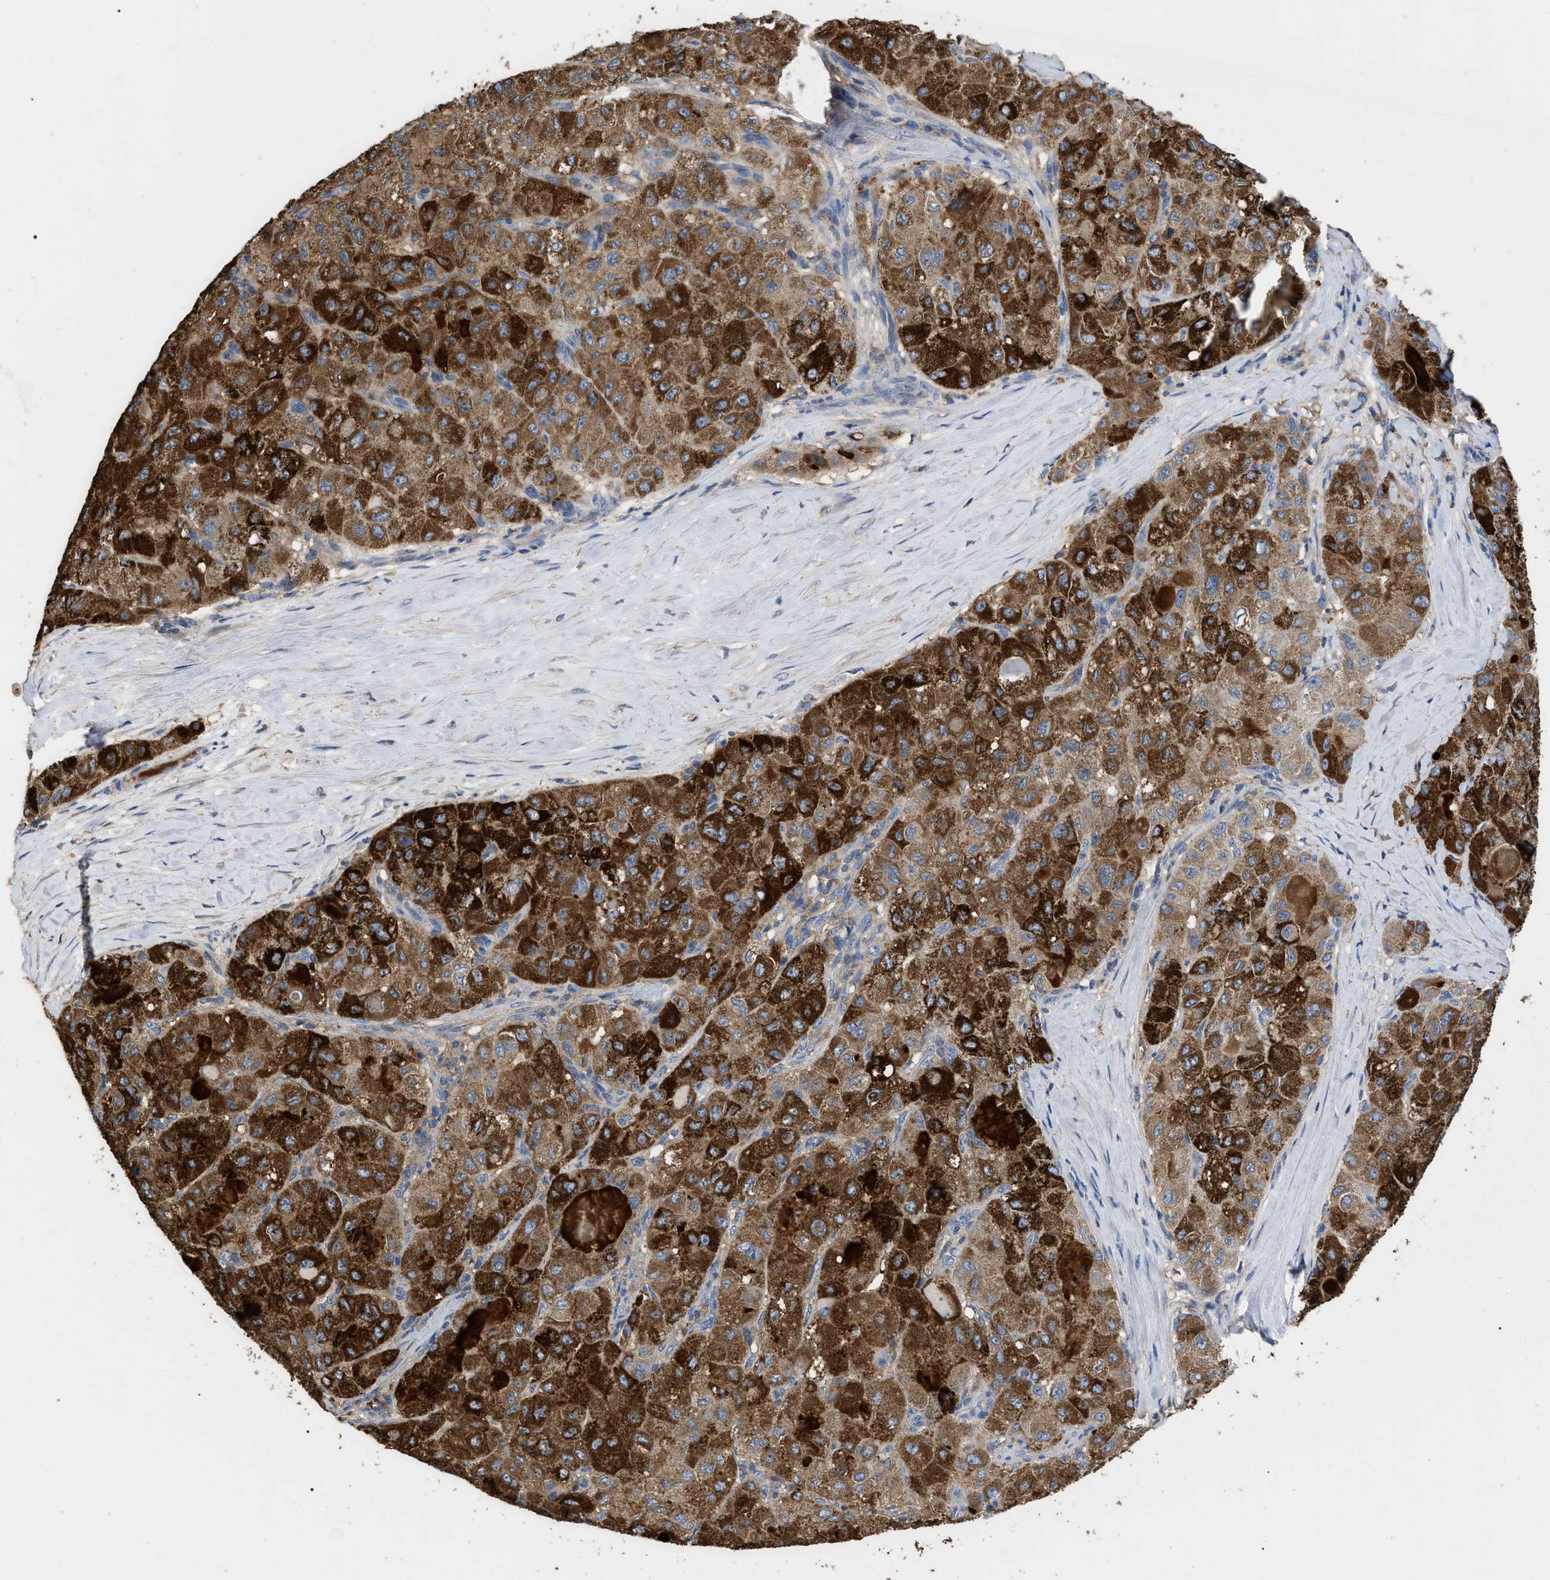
{"staining": {"intensity": "strong", "quantity": ">75%", "location": "cytoplasmic/membranous"}, "tissue": "liver cancer", "cell_type": "Tumor cells", "image_type": "cancer", "snomed": [{"axis": "morphology", "description": "Carcinoma, Hepatocellular, NOS"}, {"axis": "topography", "description": "Liver"}], "caption": "Liver cancer (hepatocellular carcinoma) stained for a protein (brown) exhibits strong cytoplasmic/membranous positive staining in about >75% of tumor cells.", "gene": "GPR179", "patient": {"sex": "male", "age": 80}}